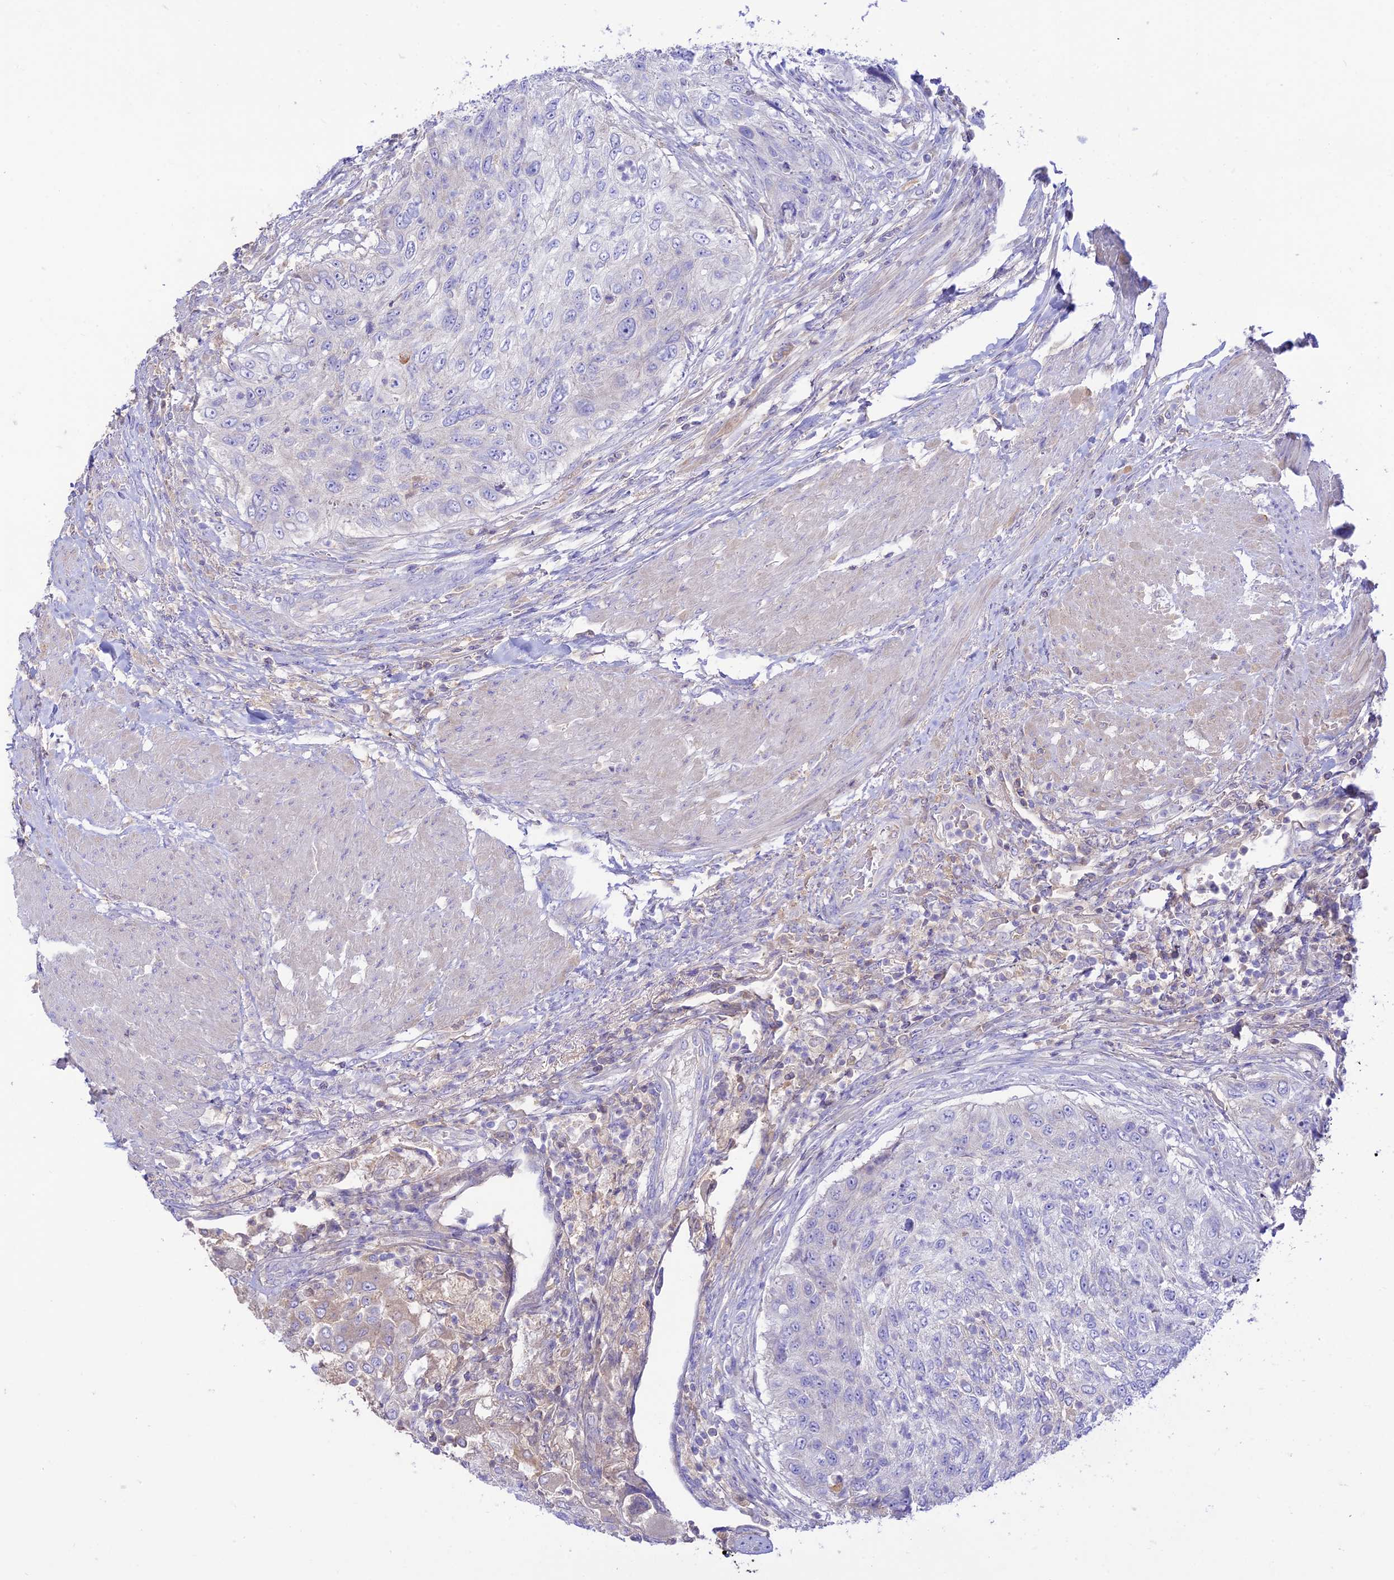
{"staining": {"intensity": "negative", "quantity": "none", "location": "none"}, "tissue": "urothelial cancer", "cell_type": "Tumor cells", "image_type": "cancer", "snomed": [{"axis": "morphology", "description": "Urothelial carcinoma, High grade"}, {"axis": "topography", "description": "Urinary bladder"}], "caption": "Immunohistochemistry histopathology image of neoplastic tissue: high-grade urothelial carcinoma stained with DAB reveals no significant protein expression in tumor cells.", "gene": "NLRP9", "patient": {"sex": "female", "age": 60}}